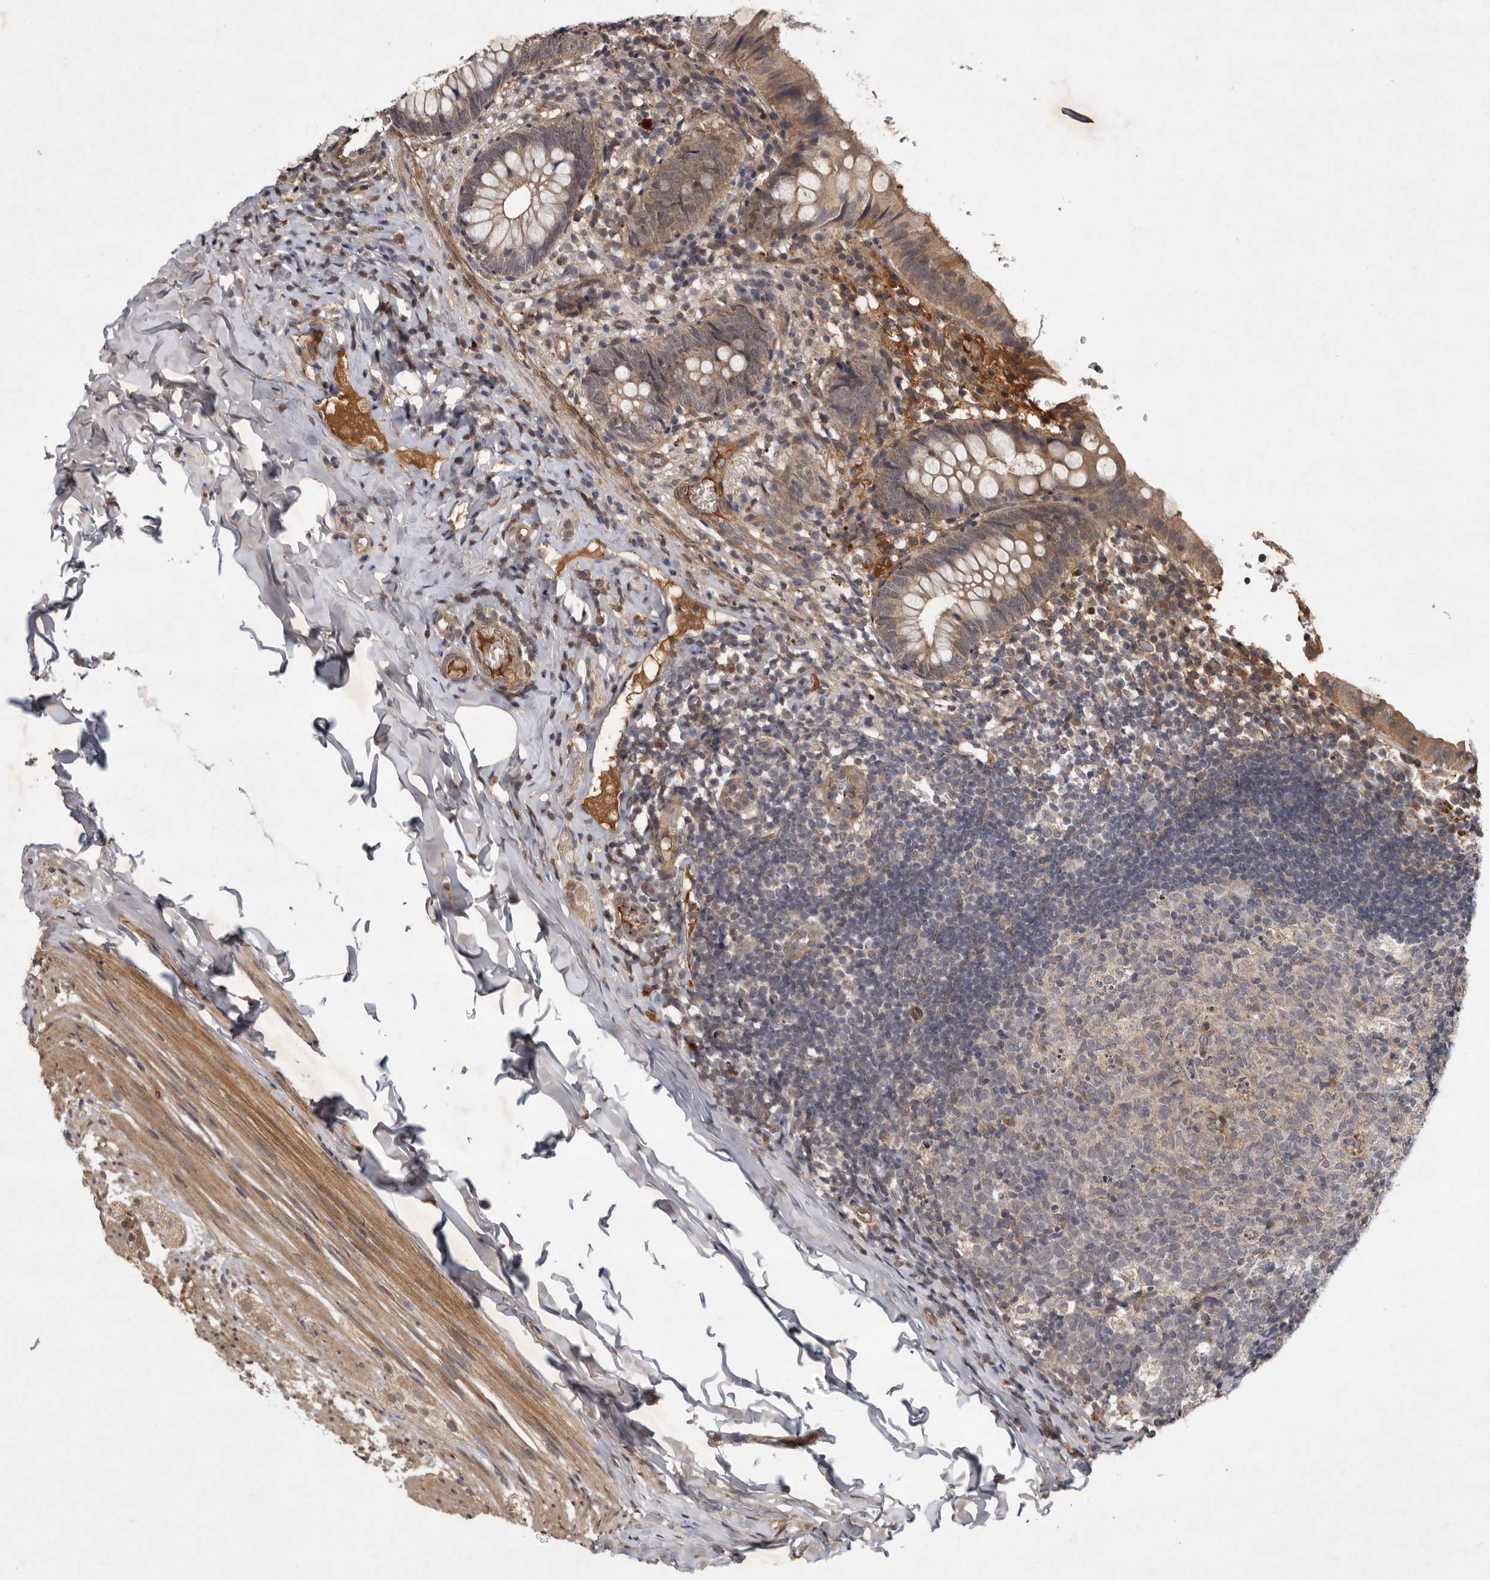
{"staining": {"intensity": "moderate", "quantity": ">75%", "location": "cytoplasmic/membranous"}, "tissue": "appendix", "cell_type": "Glandular cells", "image_type": "normal", "snomed": [{"axis": "morphology", "description": "Normal tissue, NOS"}, {"axis": "topography", "description": "Appendix"}], "caption": "Protein staining displays moderate cytoplasmic/membranous positivity in about >75% of glandular cells in benign appendix. The staining was performed using DAB, with brown indicating positive protein expression. Nuclei are stained blue with hematoxylin.", "gene": "DNAJC28", "patient": {"sex": "male", "age": 8}}